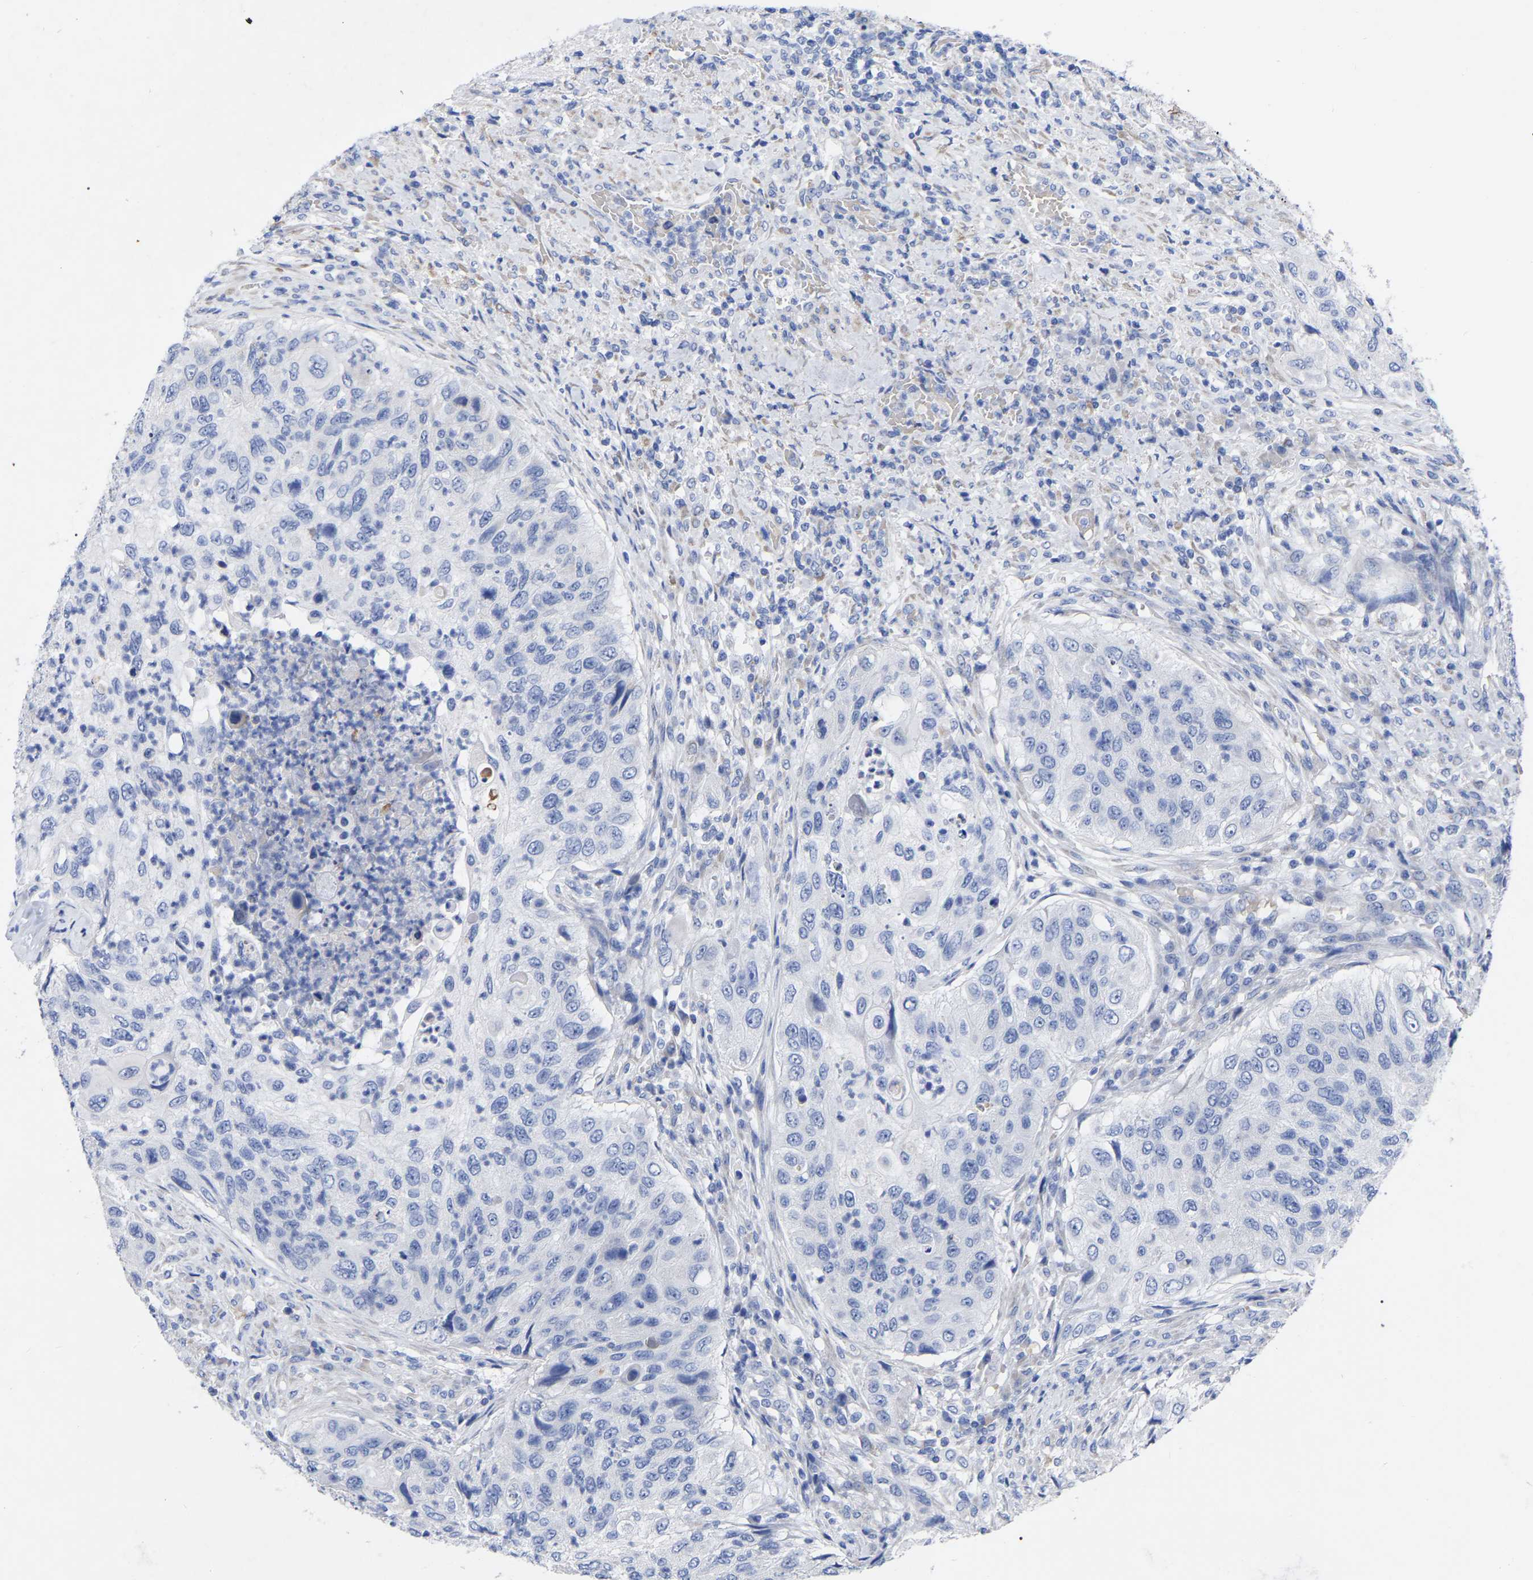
{"staining": {"intensity": "negative", "quantity": "none", "location": "none"}, "tissue": "urothelial cancer", "cell_type": "Tumor cells", "image_type": "cancer", "snomed": [{"axis": "morphology", "description": "Urothelial carcinoma, High grade"}, {"axis": "topography", "description": "Urinary bladder"}], "caption": "A photomicrograph of human high-grade urothelial carcinoma is negative for staining in tumor cells.", "gene": "GDF3", "patient": {"sex": "female", "age": 60}}